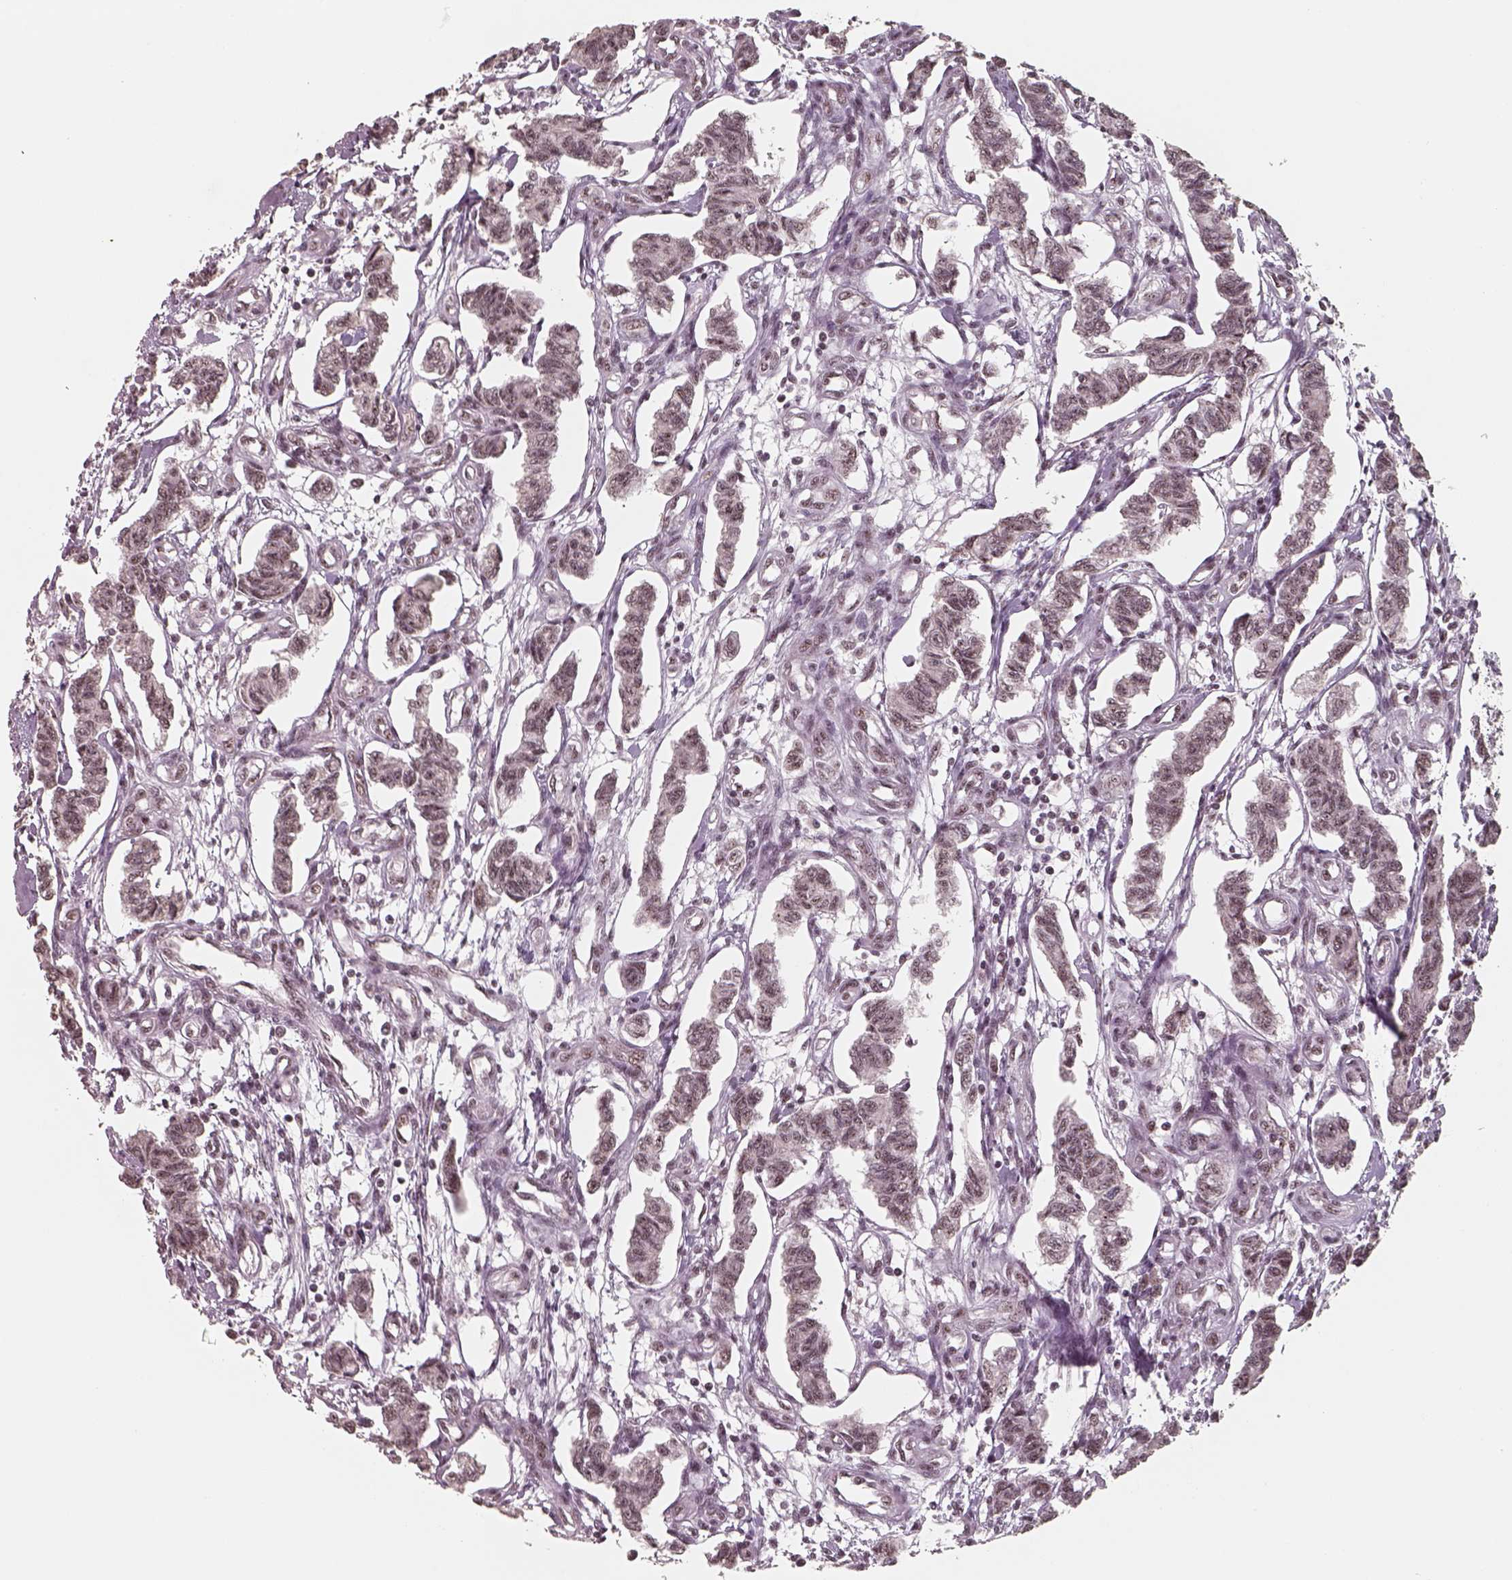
{"staining": {"intensity": "moderate", "quantity": ">75%", "location": "nuclear"}, "tissue": "carcinoid", "cell_type": "Tumor cells", "image_type": "cancer", "snomed": [{"axis": "morphology", "description": "Carcinoid, malignant, NOS"}, {"axis": "topography", "description": "Kidney"}], "caption": "Brown immunohistochemical staining in human carcinoid (malignant) demonstrates moderate nuclear positivity in about >75% of tumor cells. (IHC, brightfield microscopy, high magnification).", "gene": "ATXN7L3", "patient": {"sex": "female", "age": 41}}